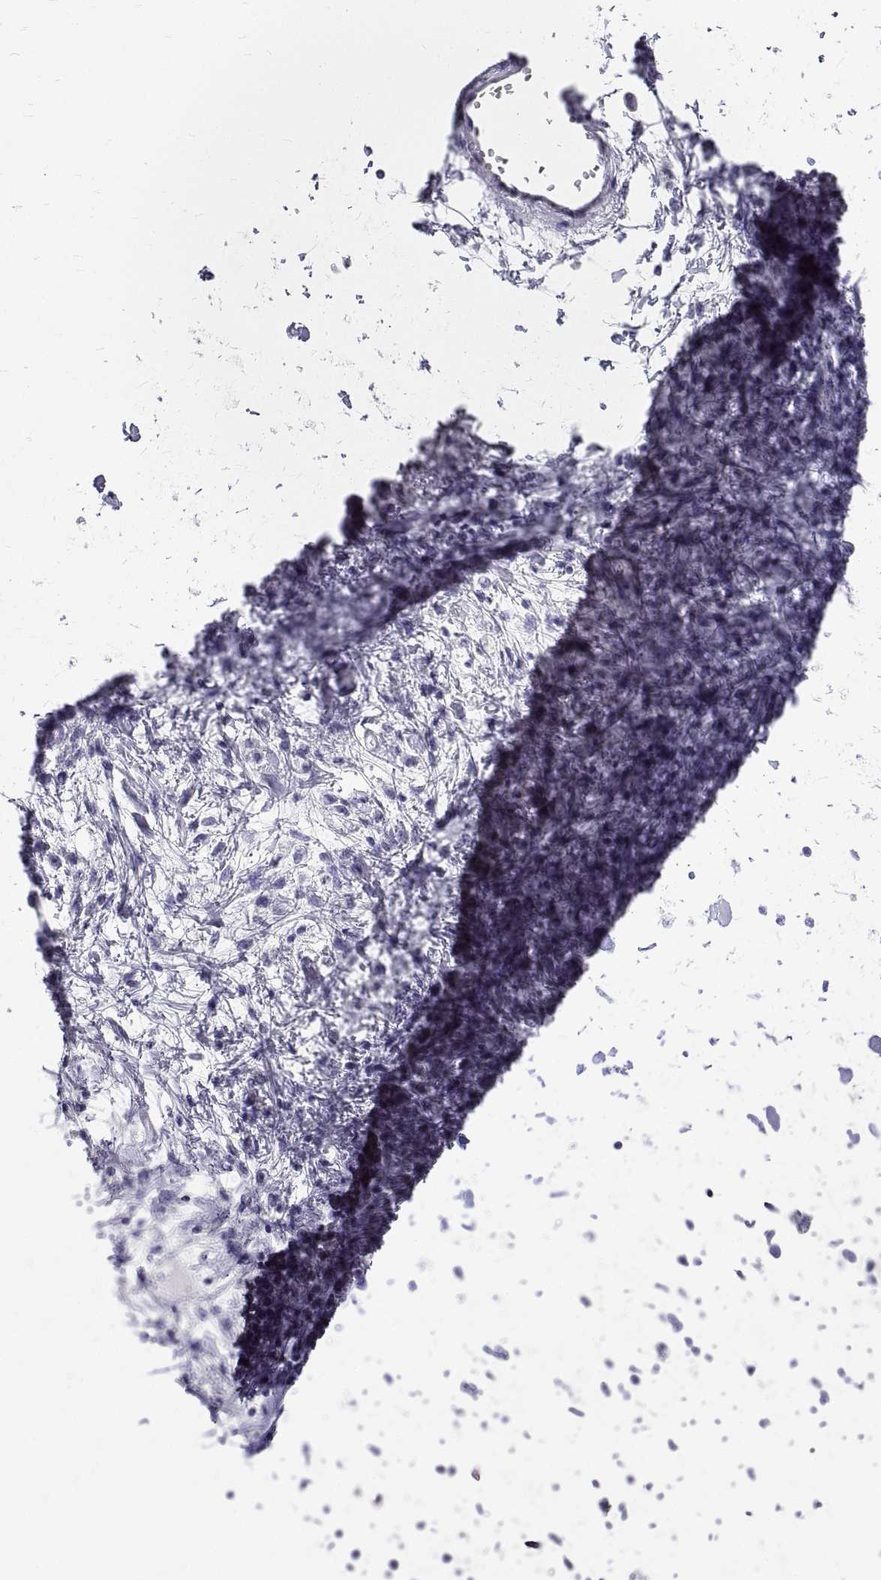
{"staining": {"intensity": "negative", "quantity": "none", "location": "none"}, "tissue": "stomach cancer", "cell_type": "Tumor cells", "image_type": "cancer", "snomed": [{"axis": "morphology", "description": "Adenocarcinoma, NOS"}, {"axis": "topography", "description": "Stomach"}], "caption": "A micrograph of adenocarcinoma (stomach) stained for a protein displays no brown staining in tumor cells.", "gene": "GNG12", "patient": {"sex": "female", "age": 60}}